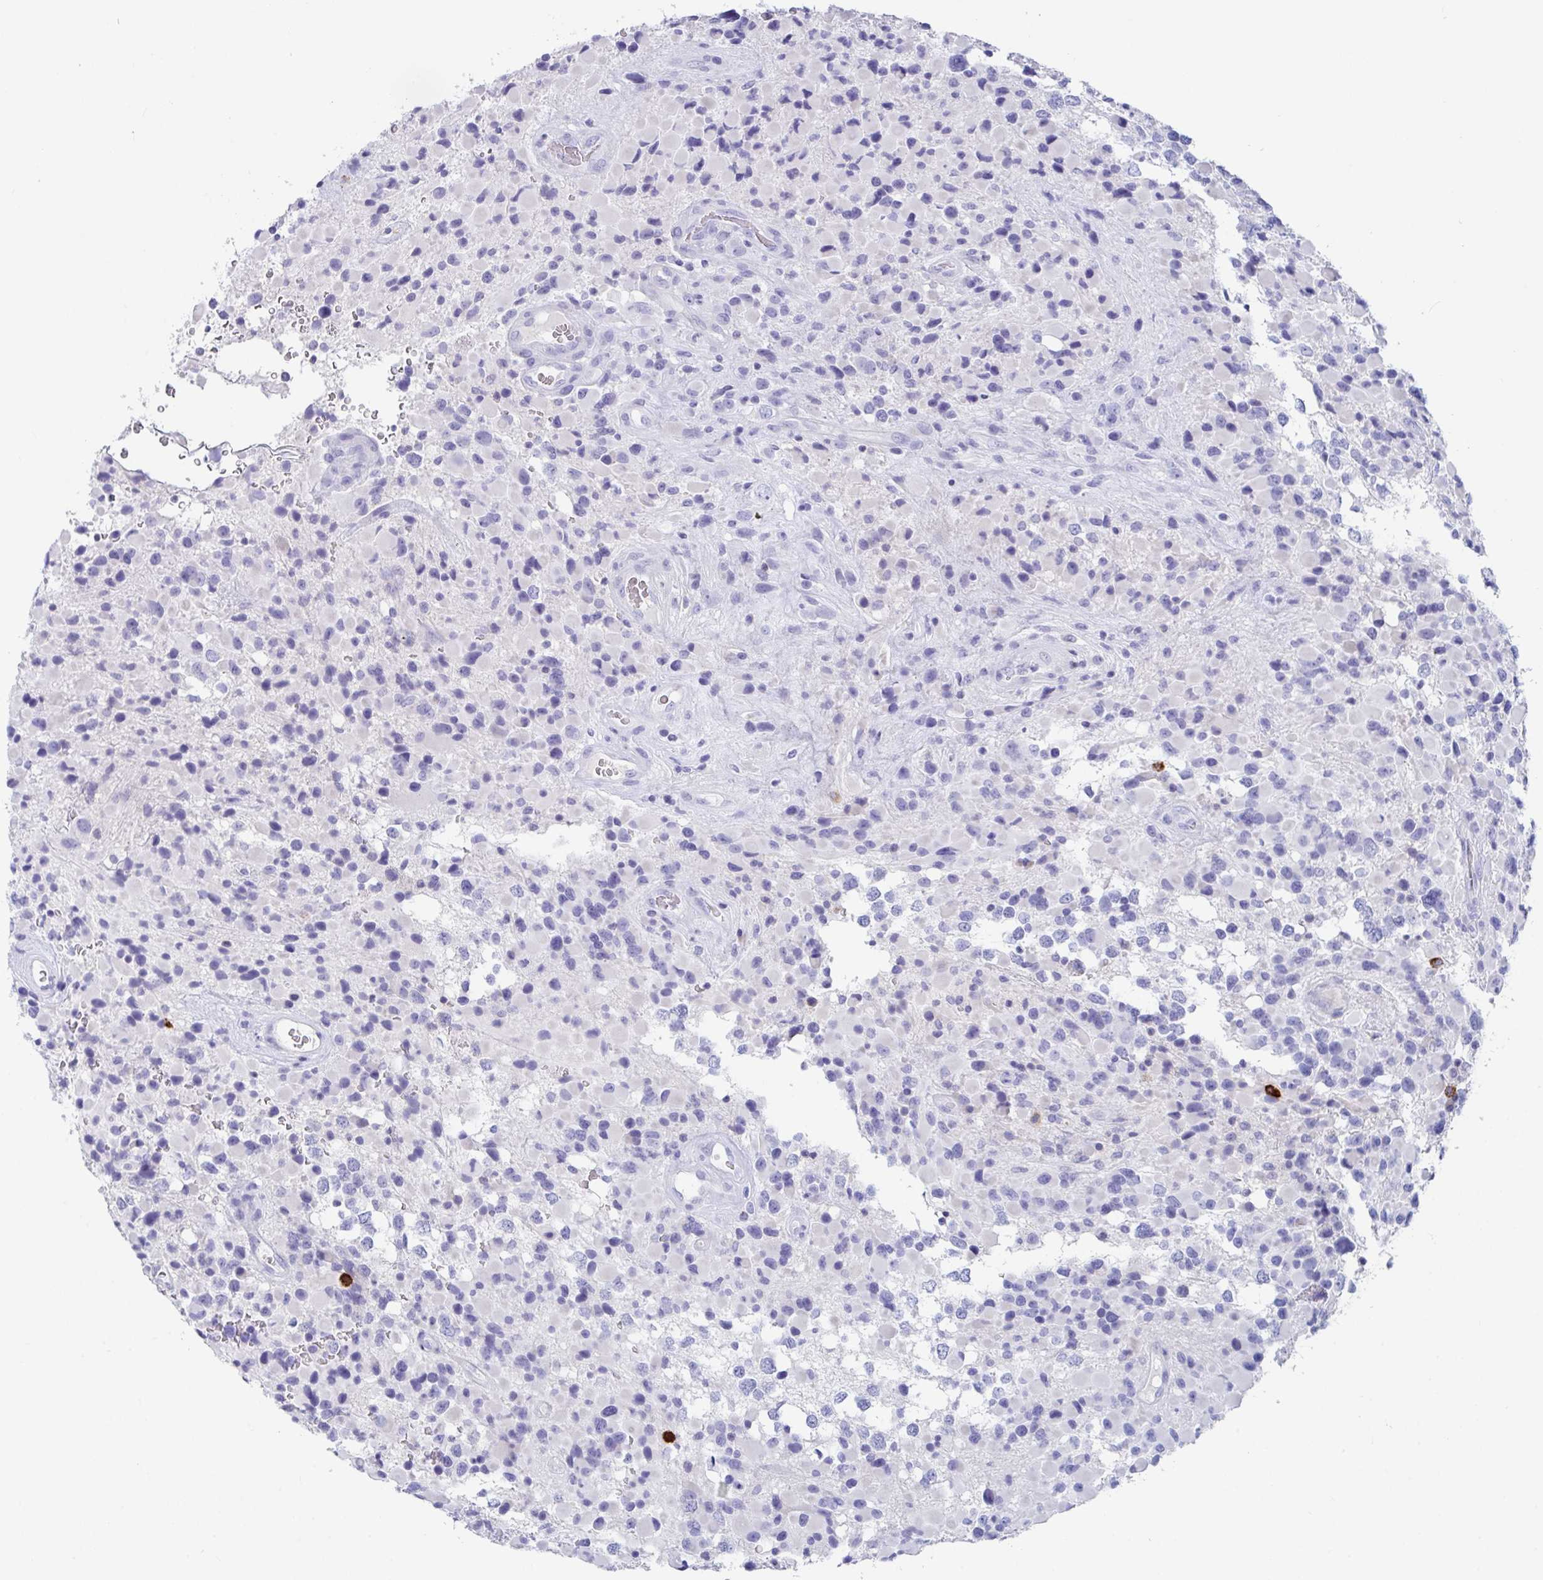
{"staining": {"intensity": "negative", "quantity": "none", "location": "none"}, "tissue": "glioma", "cell_type": "Tumor cells", "image_type": "cancer", "snomed": [{"axis": "morphology", "description": "Glioma, malignant, High grade"}, {"axis": "topography", "description": "Brain"}], "caption": "This is an immunohistochemistry histopathology image of glioma. There is no staining in tumor cells.", "gene": "PLA2G1B", "patient": {"sex": "female", "age": 40}}